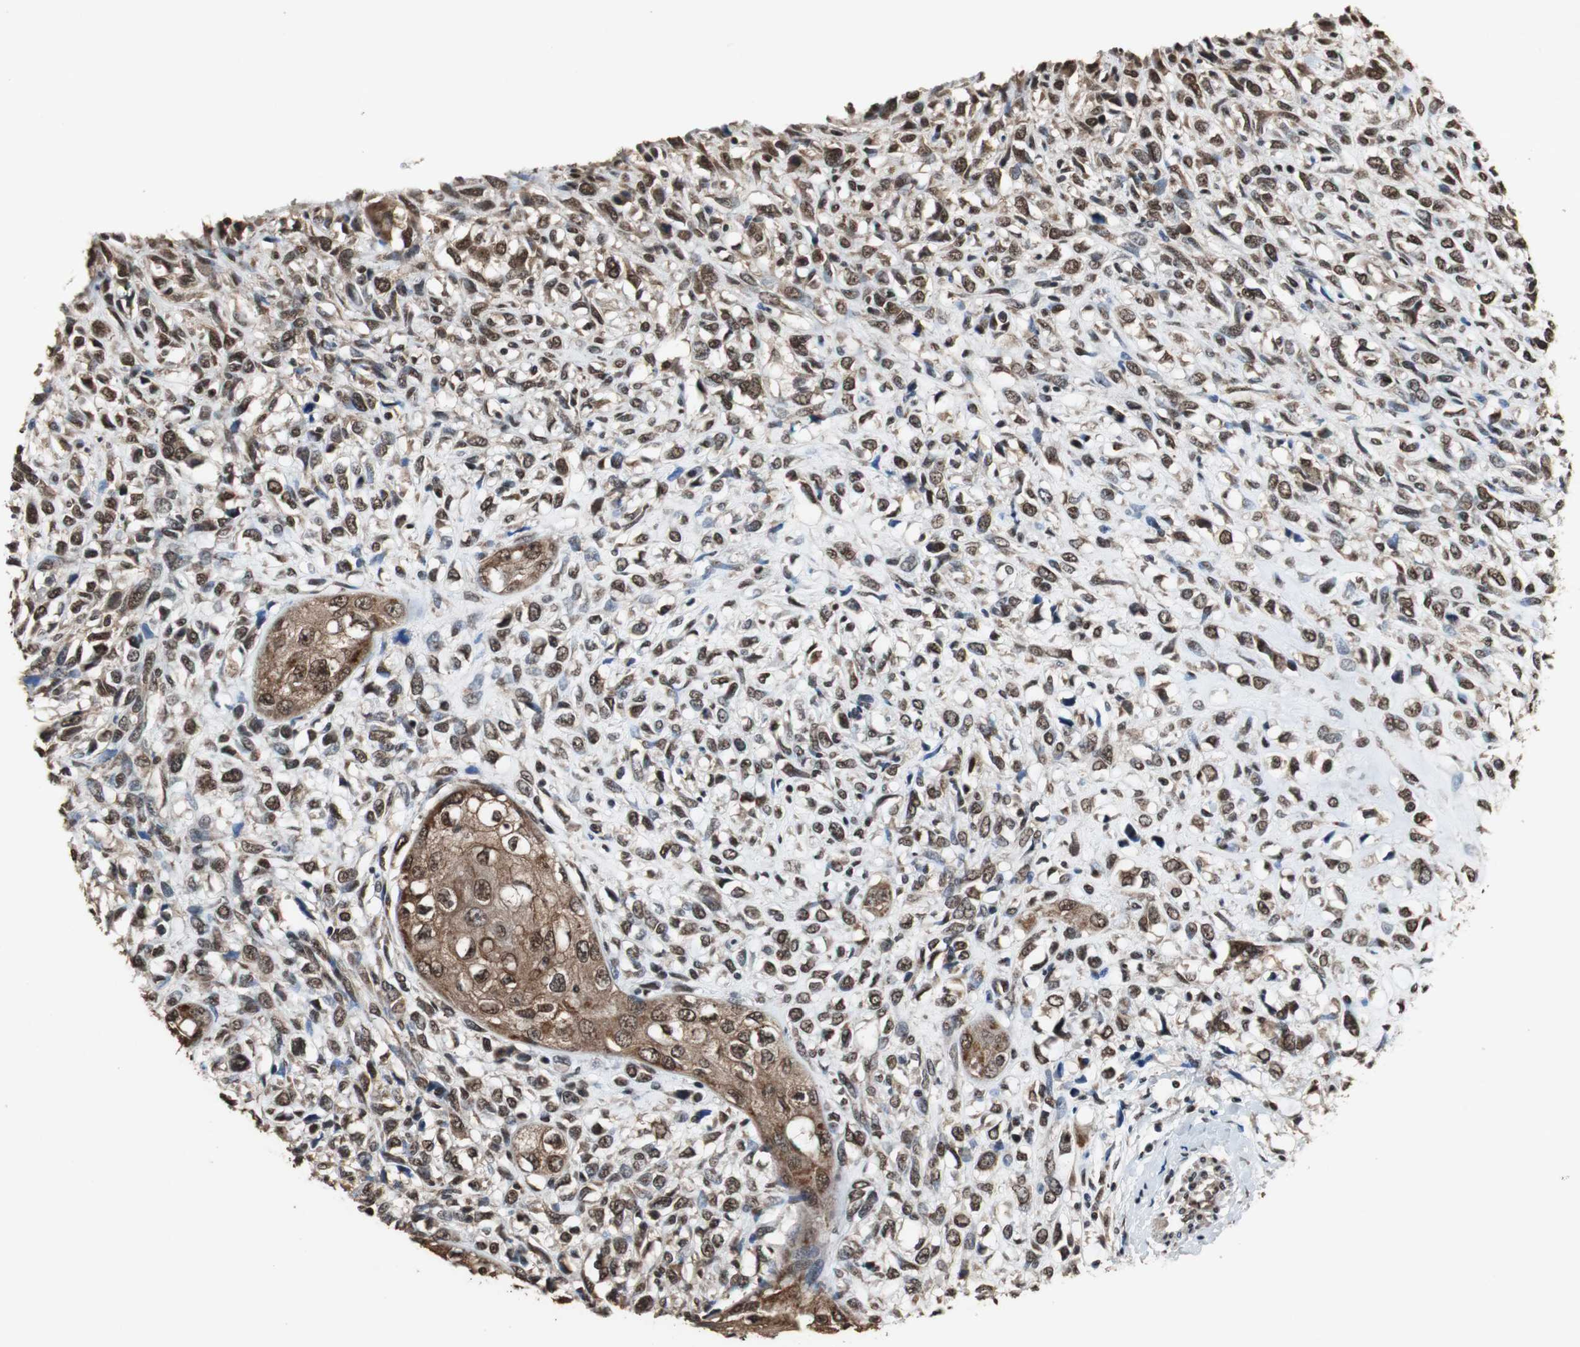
{"staining": {"intensity": "strong", "quantity": ">75%", "location": "cytoplasmic/membranous,nuclear"}, "tissue": "head and neck cancer", "cell_type": "Tumor cells", "image_type": "cancer", "snomed": [{"axis": "morphology", "description": "Necrosis, NOS"}, {"axis": "morphology", "description": "Neoplasm, malignant, NOS"}, {"axis": "topography", "description": "Salivary gland"}, {"axis": "topography", "description": "Head-Neck"}], "caption": "IHC of head and neck cancer (neoplasm (malignant)) shows high levels of strong cytoplasmic/membranous and nuclear positivity in approximately >75% of tumor cells.", "gene": "ZNF18", "patient": {"sex": "male", "age": 43}}